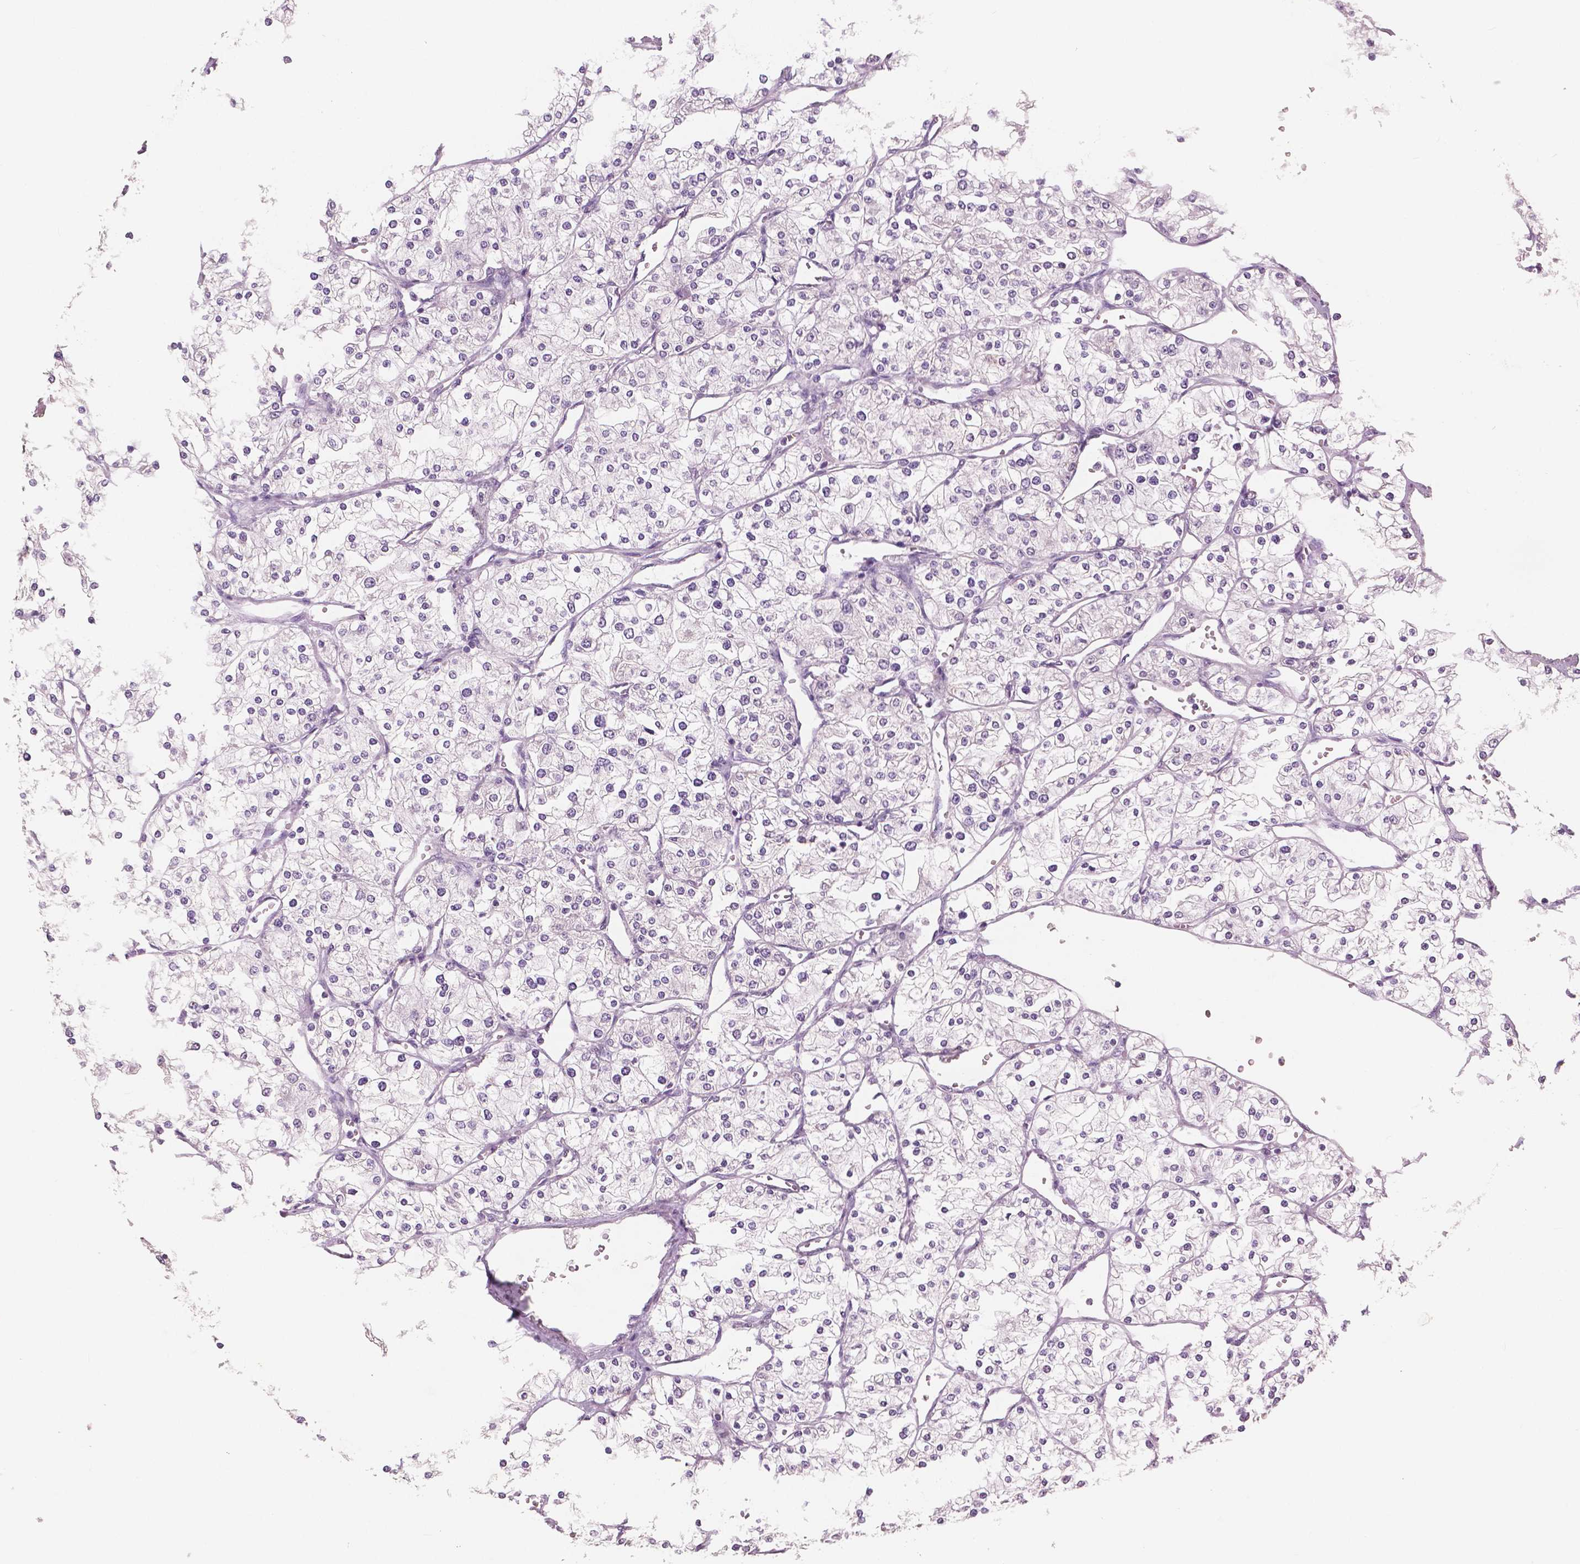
{"staining": {"intensity": "negative", "quantity": "none", "location": "none"}, "tissue": "renal cancer", "cell_type": "Tumor cells", "image_type": "cancer", "snomed": [{"axis": "morphology", "description": "Adenocarcinoma, NOS"}, {"axis": "topography", "description": "Kidney"}], "caption": "Micrograph shows no protein positivity in tumor cells of renal adenocarcinoma tissue.", "gene": "NECAB1", "patient": {"sex": "male", "age": 80}}